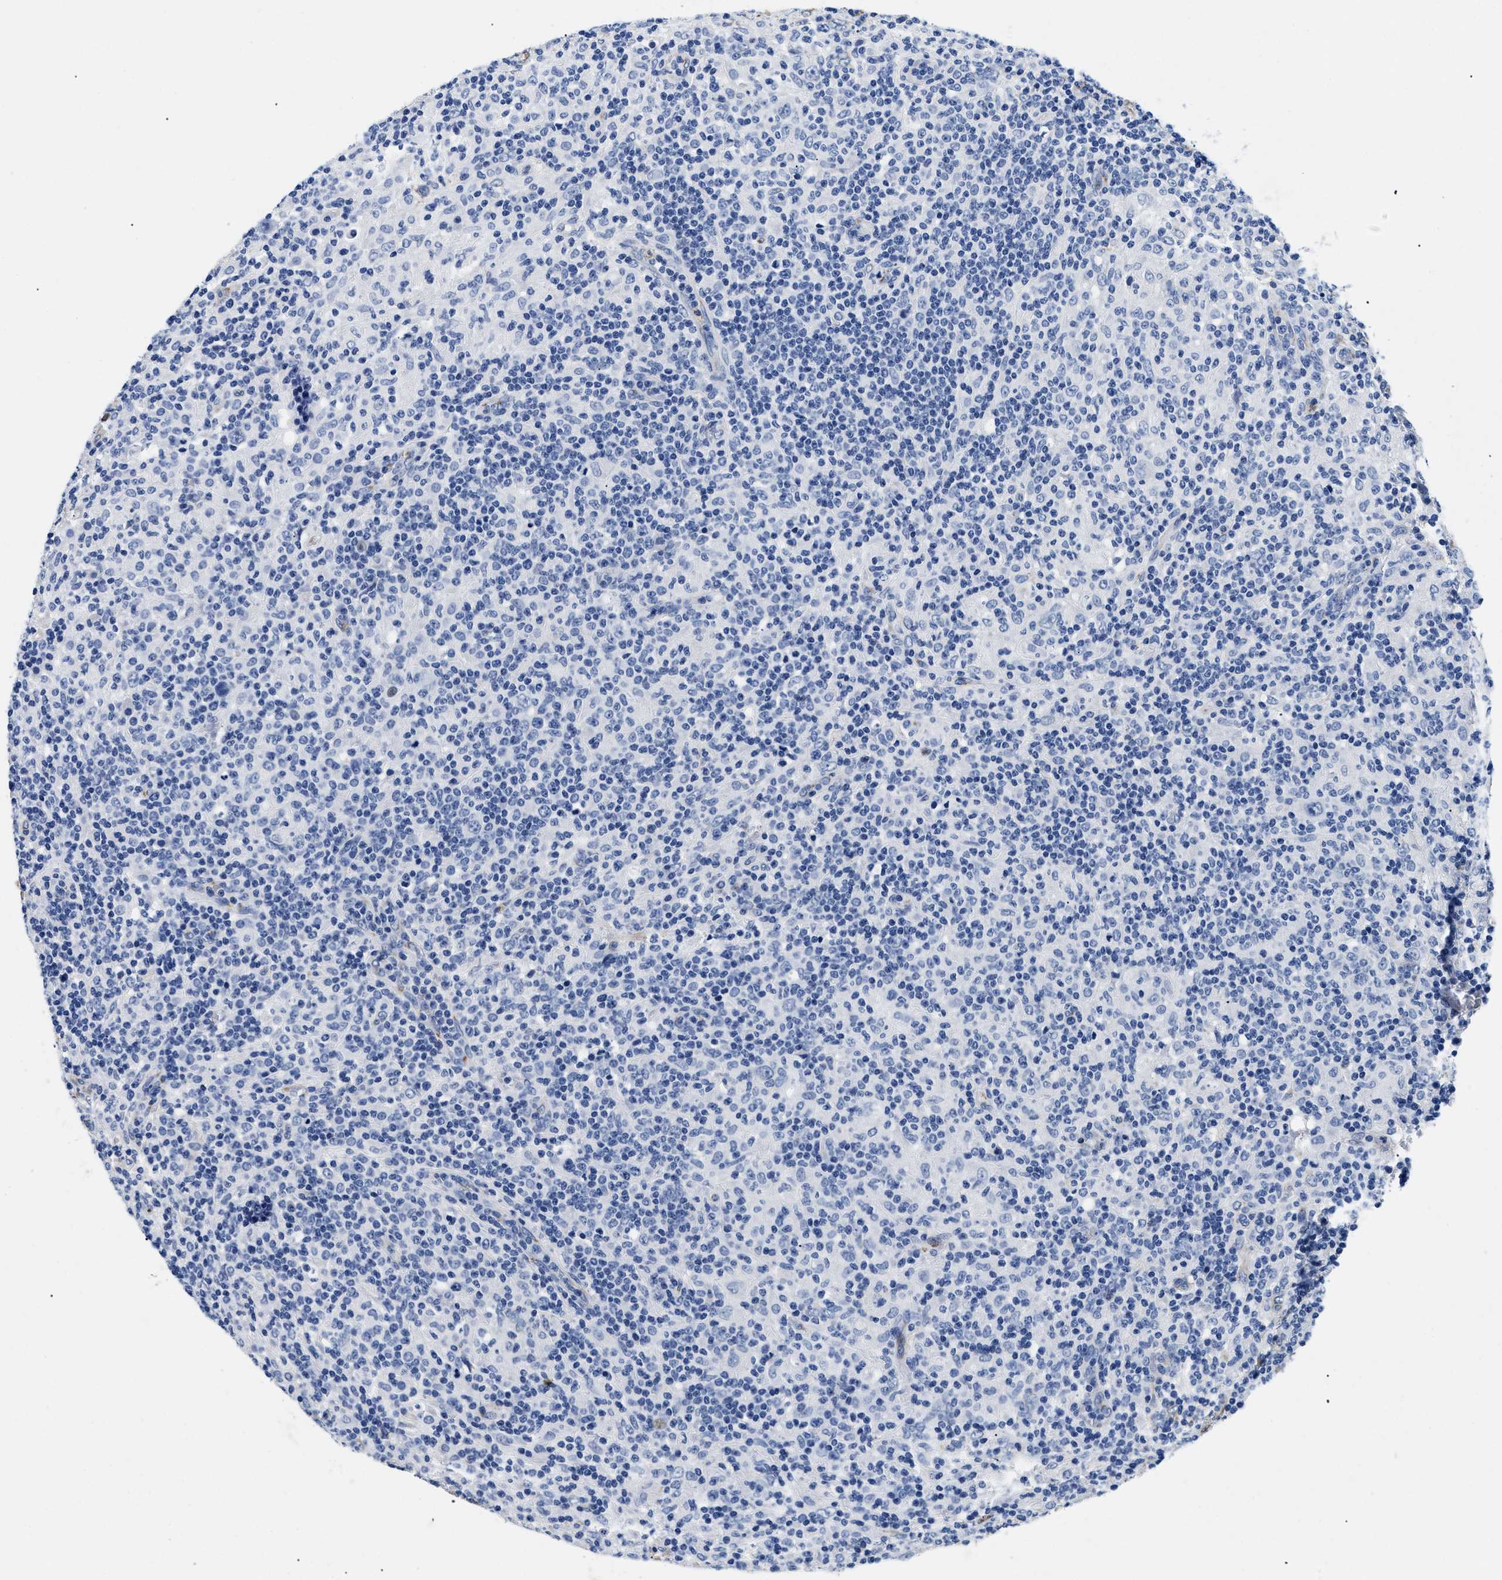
{"staining": {"intensity": "negative", "quantity": "none", "location": "none"}, "tissue": "lymphoma", "cell_type": "Tumor cells", "image_type": "cancer", "snomed": [{"axis": "morphology", "description": "Hodgkin's disease, NOS"}, {"axis": "topography", "description": "Lymph node"}], "caption": "An image of lymphoma stained for a protein exhibits no brown staining in tumor cells.", "gene": "LAMA3", "patient": {"sex": "male", "age": 70}}